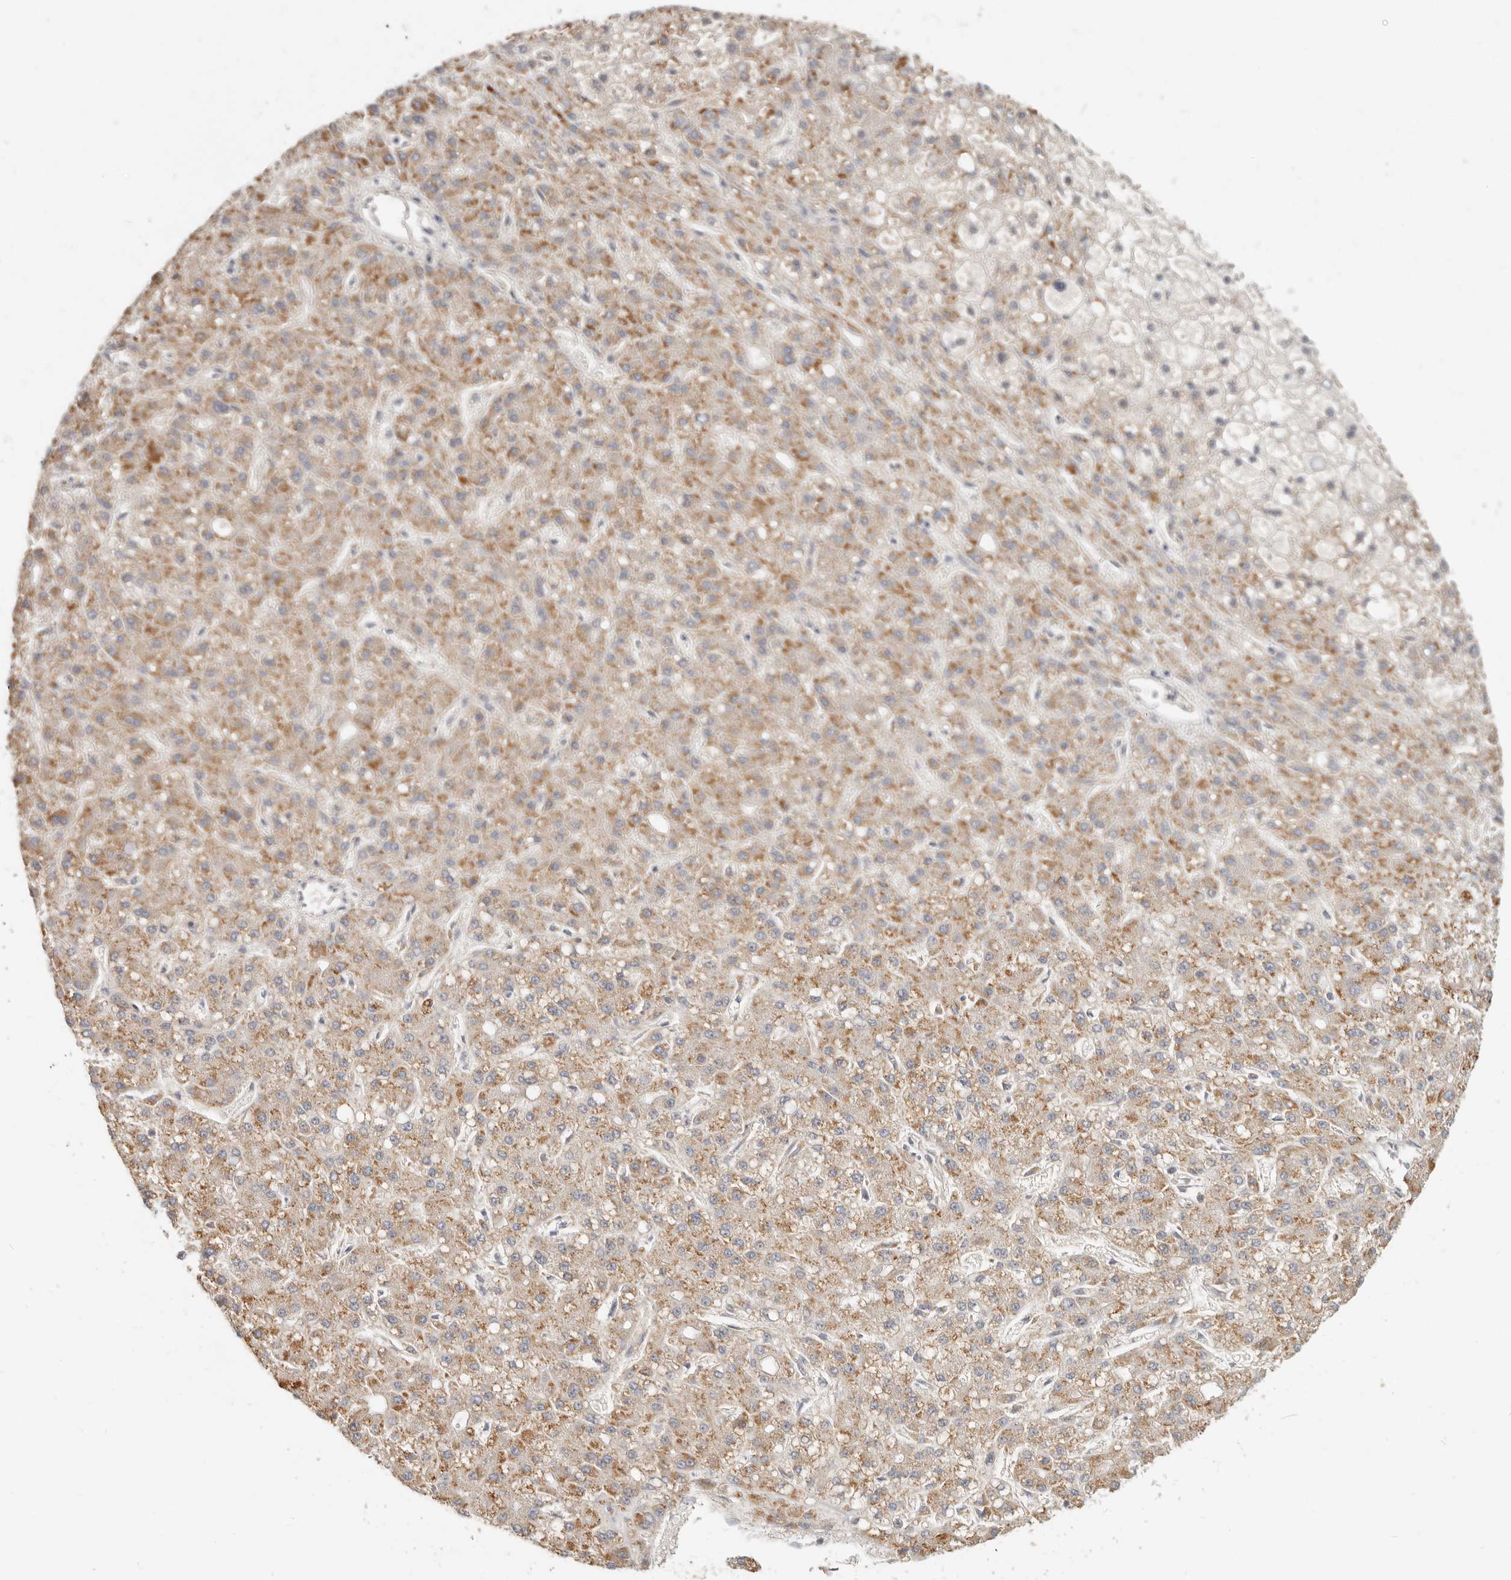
{"staining": {"intensity": "moderate", "quantity": ">75%", "location": "cytoplasmic/membranous"}, "tissue": "liver cancer", "cell_type": "Tumor cells", "image_type": "cancer", "snomed": [{"axis": "morphology", "description": "Carcinoma, Hepatocellular, NOS"}, {"axis": "topography", "description": "Liver"}], "caption": "Liver hepatocellular carcinoma stained with immunohistochemistry (IHC) reveals moderate cytoplasmic/membranous staining in approximately >75% of tumor cells. (Brightfield microscopy of DAB IHC at high magnification).", "gene": "SPRING1", "patient": {"sex": "male", "age": 67}}